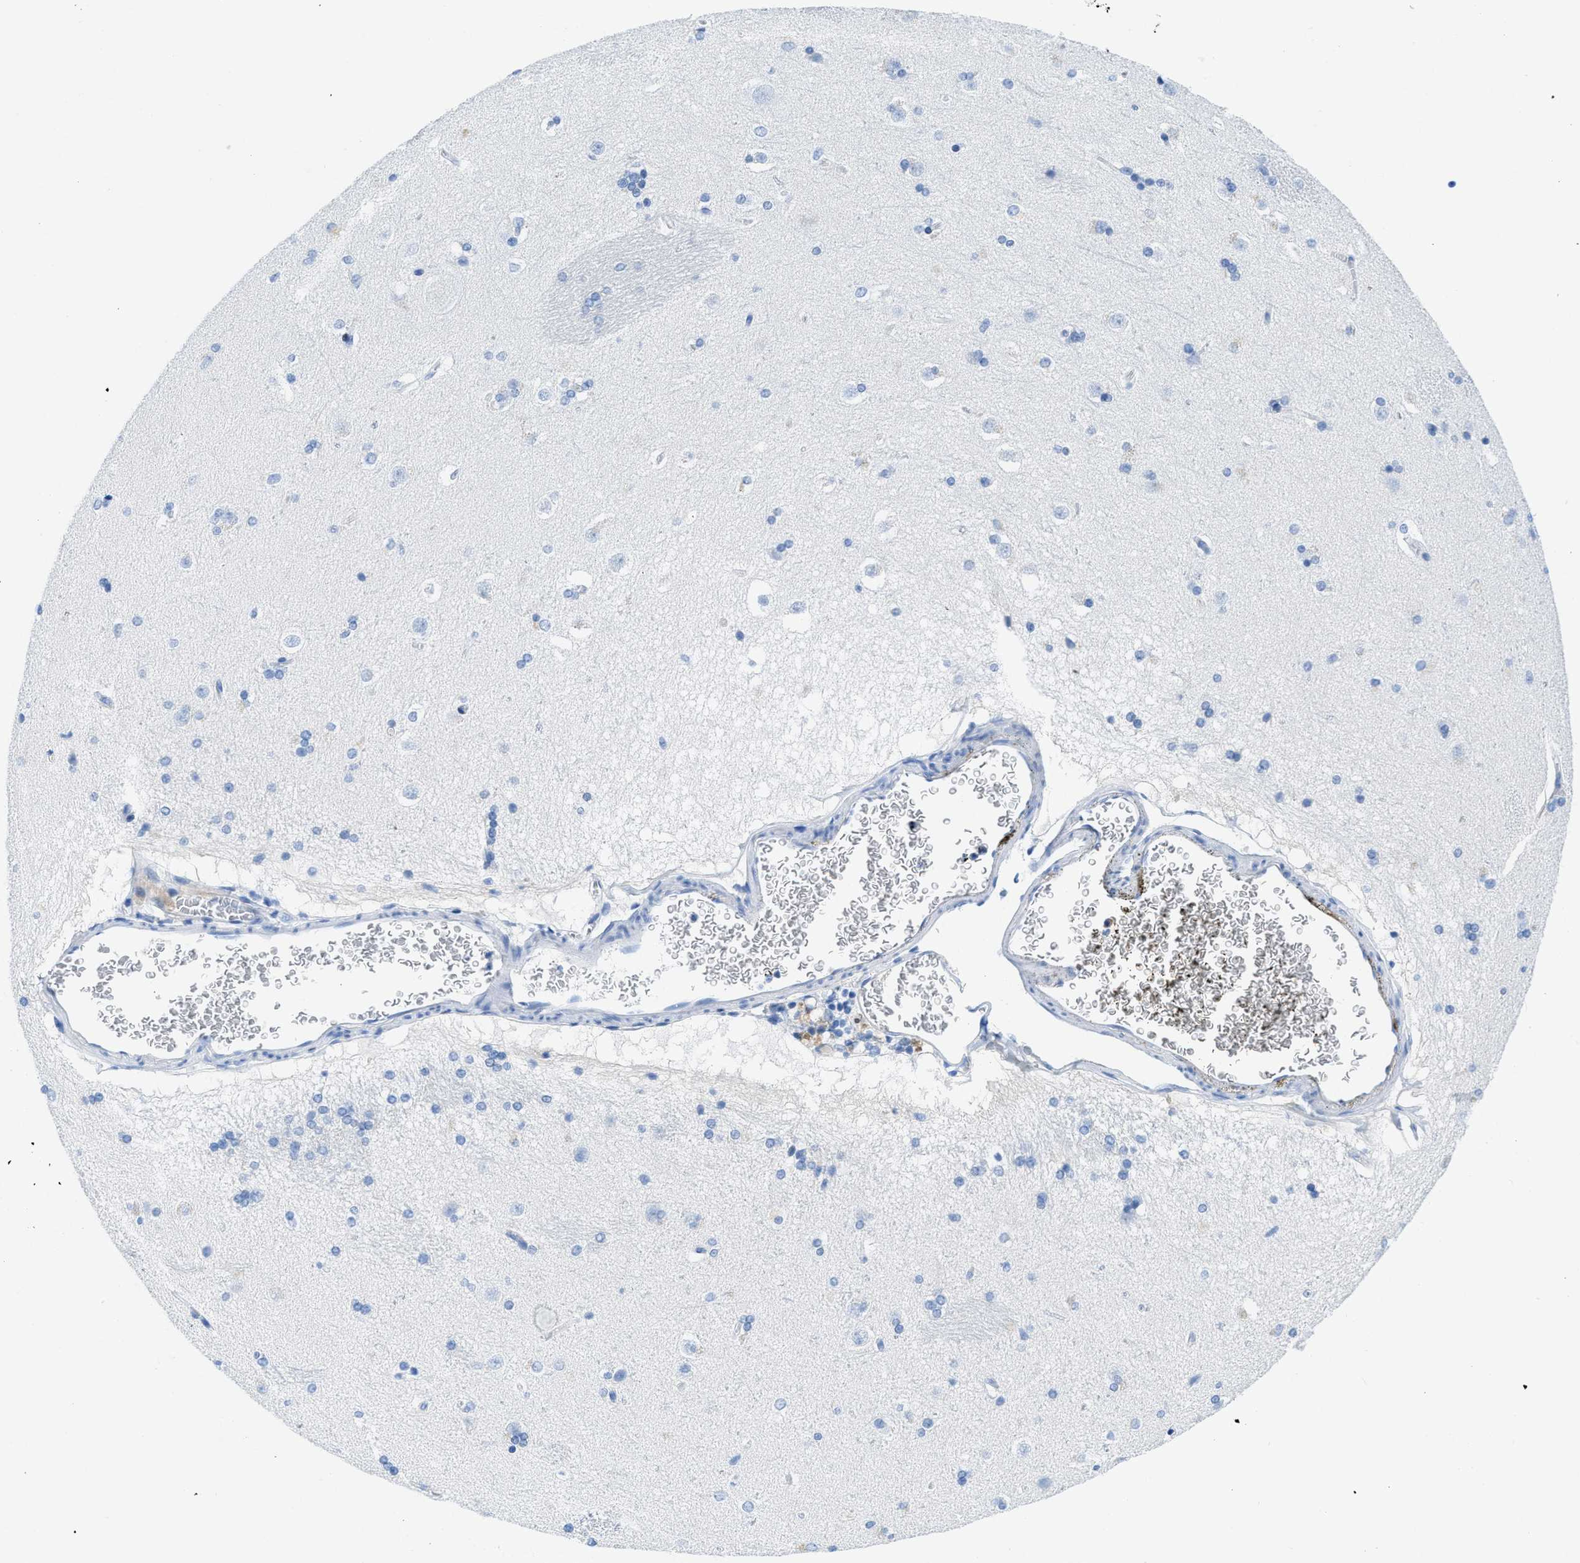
{"staining": {"intensity": "negative", "quantity": "none", "location": "none"}, "tissue": "caudate", "cell_type": "Glial cells", "image_type": "normal", "snomed": [{"axis": "morphology", "description": "Normal tissue, NOS"}, {"axis": "topography", "description": "Lateral ventricle wall"}], "caption": "This is an IHC image of unremarkable human caudate. There is no expression in glial cells.", "gene": "COL3A1", "patient": {"sex": "female", "age": 19}}